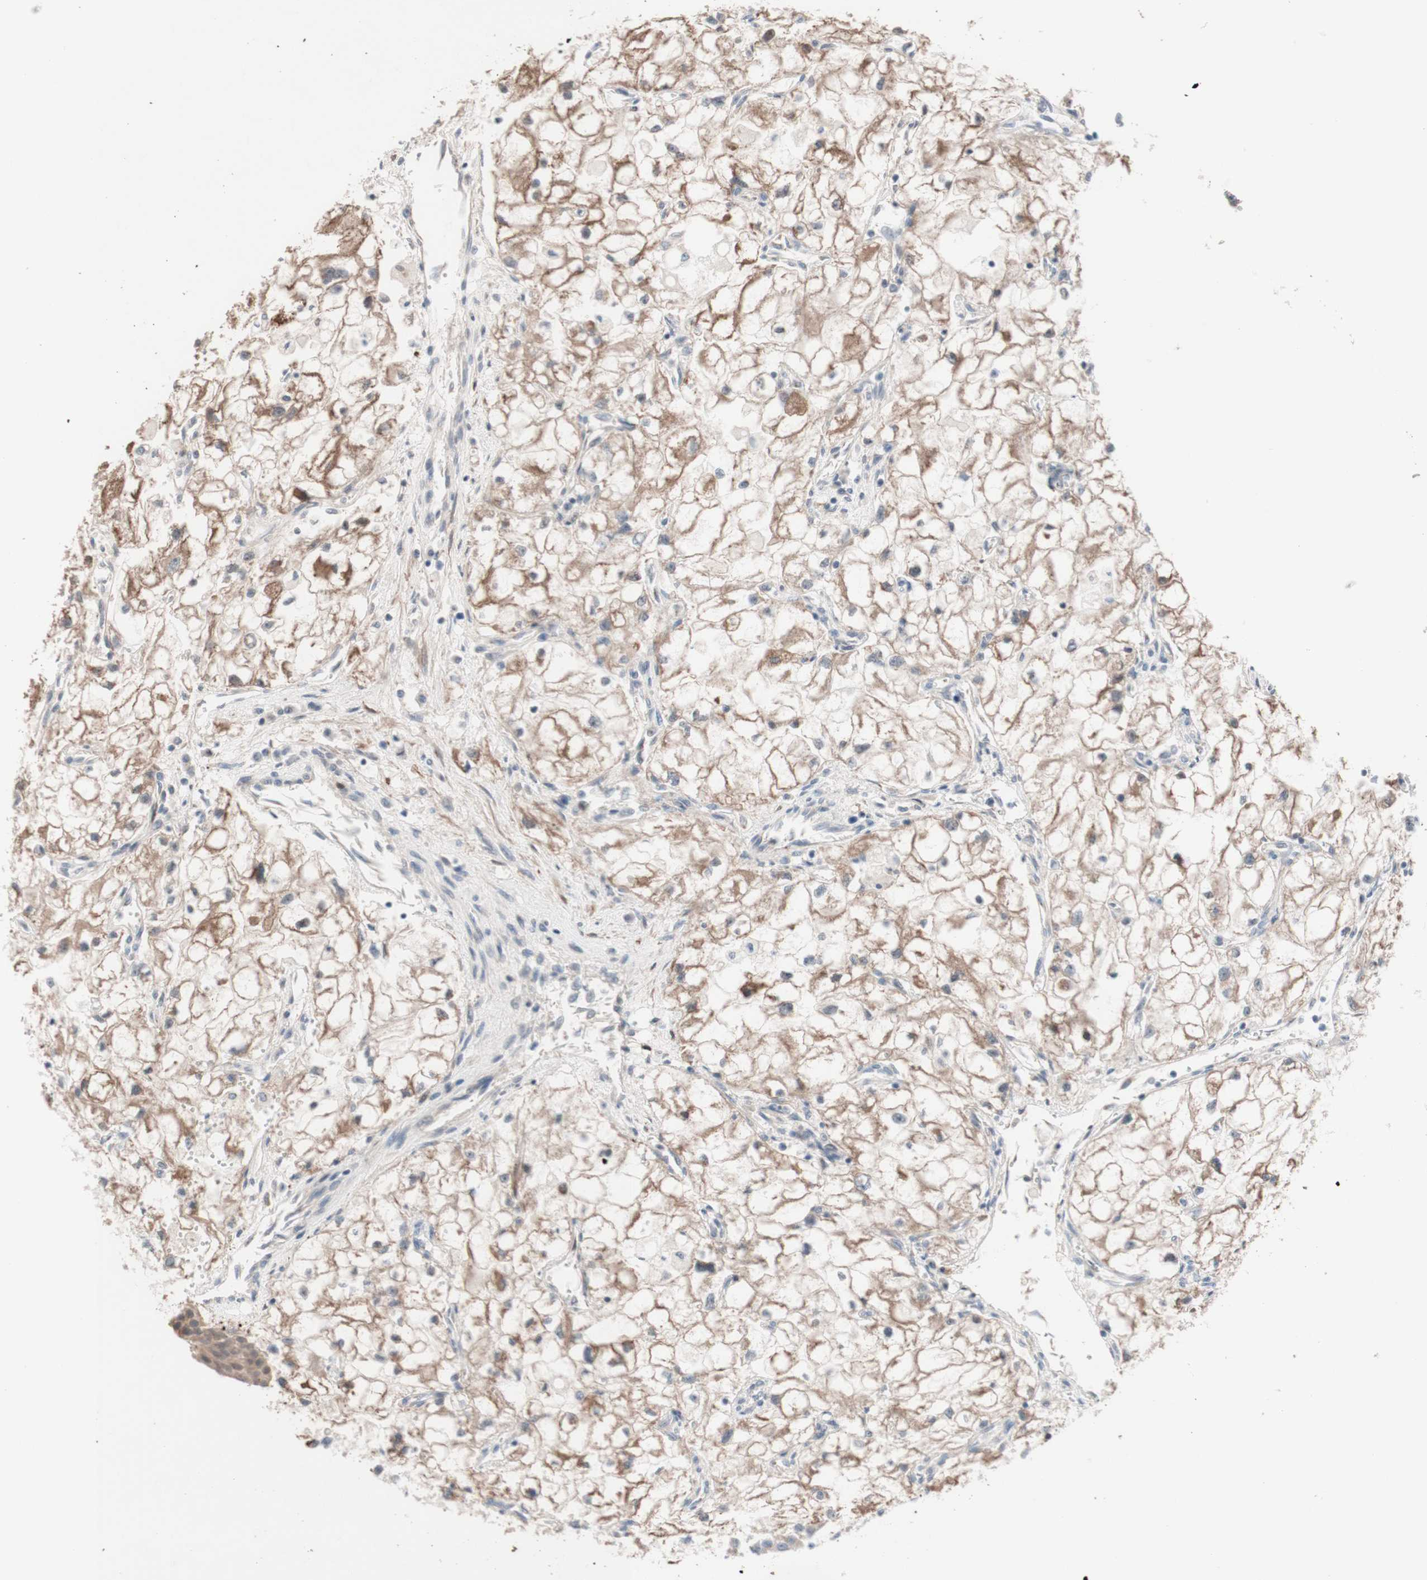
{"staining": {"intensity": "moderate", "quantity": ">75%", "location": "cytoplasmic/membranous"}, "tissue": "renal cancer", "cell_type": "Tumor cells", "image_type": "cancer", "snomed": [{"axis": "morphology", "description": "Adenocarcinoma, NOS"}, {"axis": "topography", "description": "Kidney"}], "caption": "Renal adenocarcinoma stained for a protein shows moderate cytoplasmic/membranous positivity in tumor cells.", "gene": "CNN3", "patient": {"sex": "female", "age": 70}}